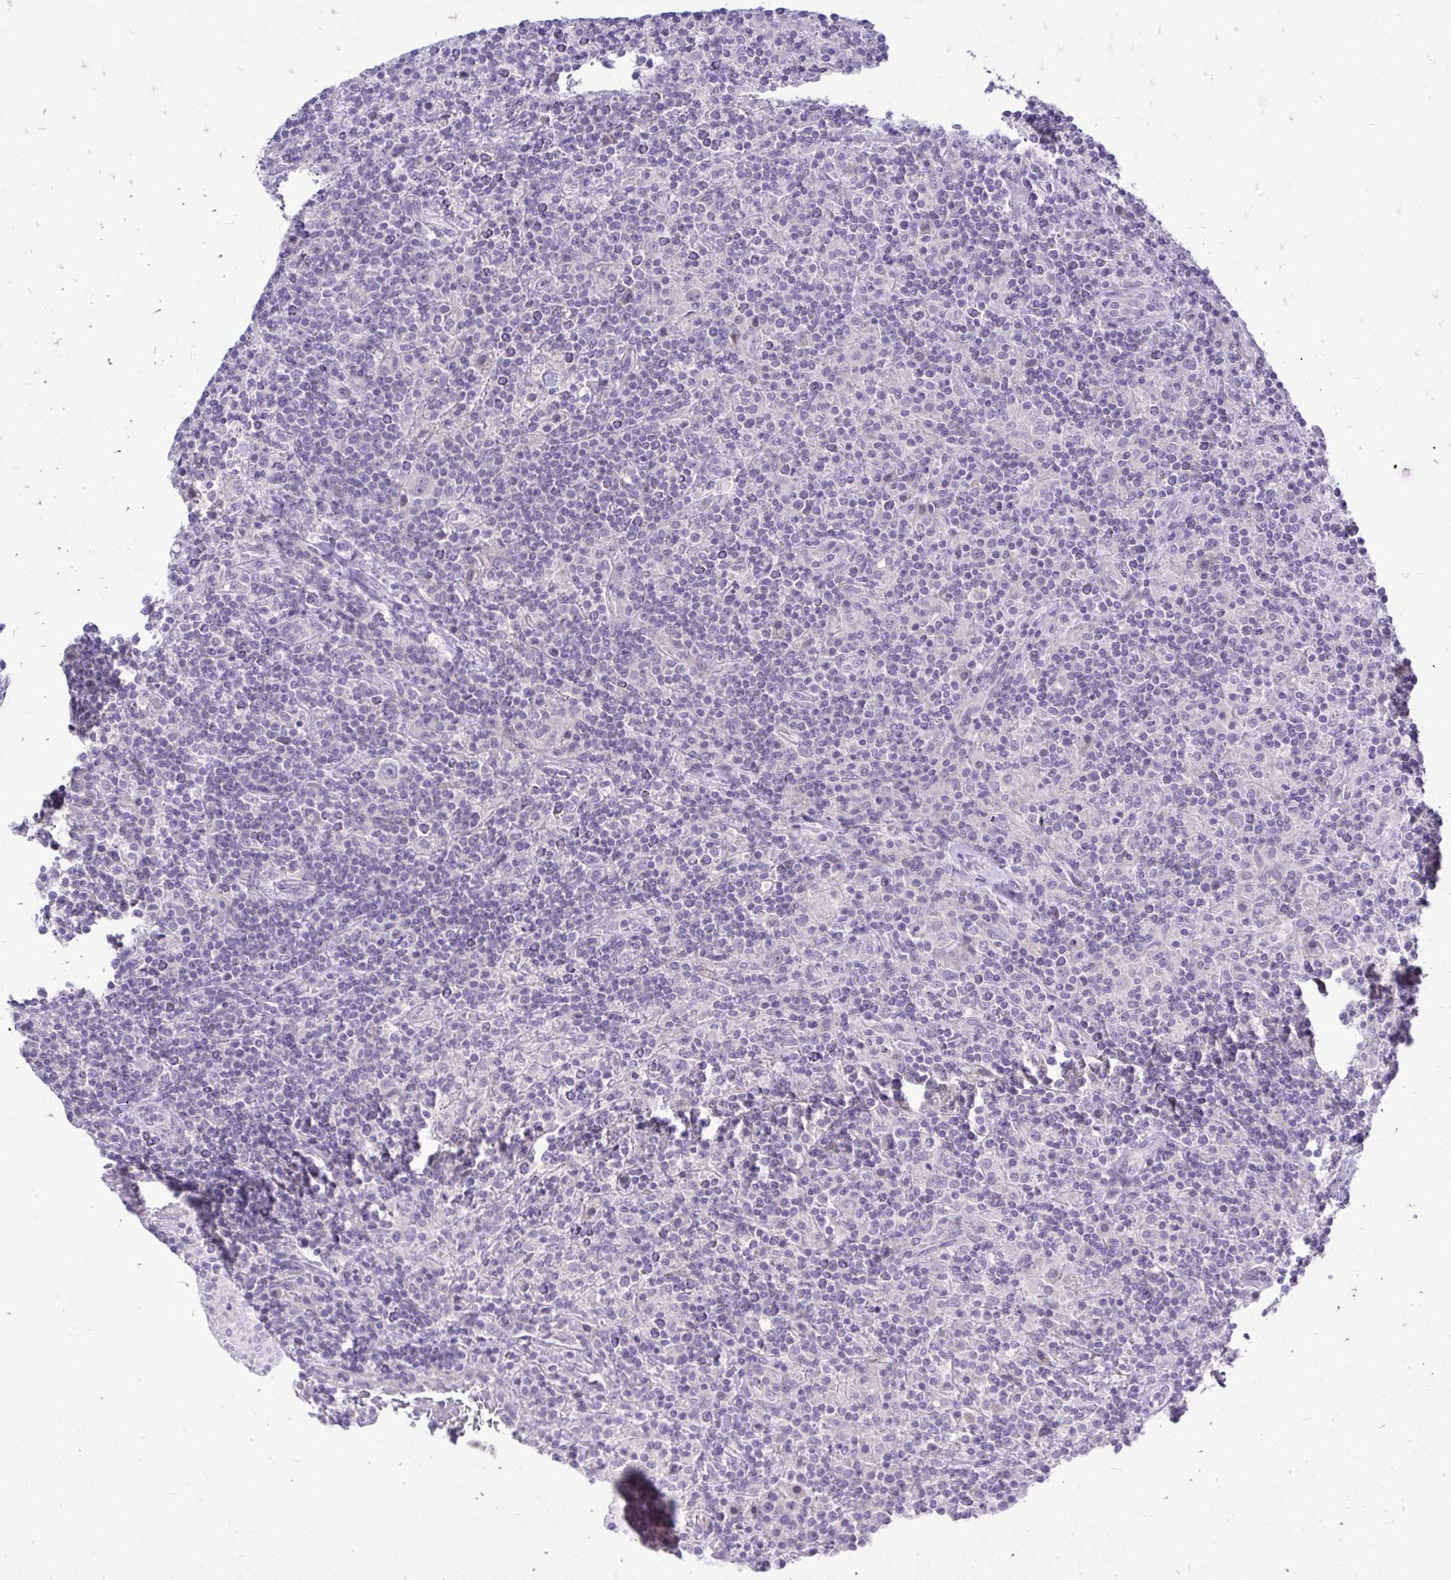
{"staining": {"intensity": "negative", "quantity": "none", "location": "none"}, "tissue": "lymphoma", "cell_type": "Tumor cells", "image_type": "cancer", "snomed": [{"axis": "morphology", "description": "Hodgkin's disease, NOS"}, {"axis": "topography", "description": "Lymph node"}], "caption": "An image of Hodgkin's disease stained for a protein reveals no brown staining in tumor cells.", "gene": "OR8D1", "patient": {"sex": "male", "age": 70}}